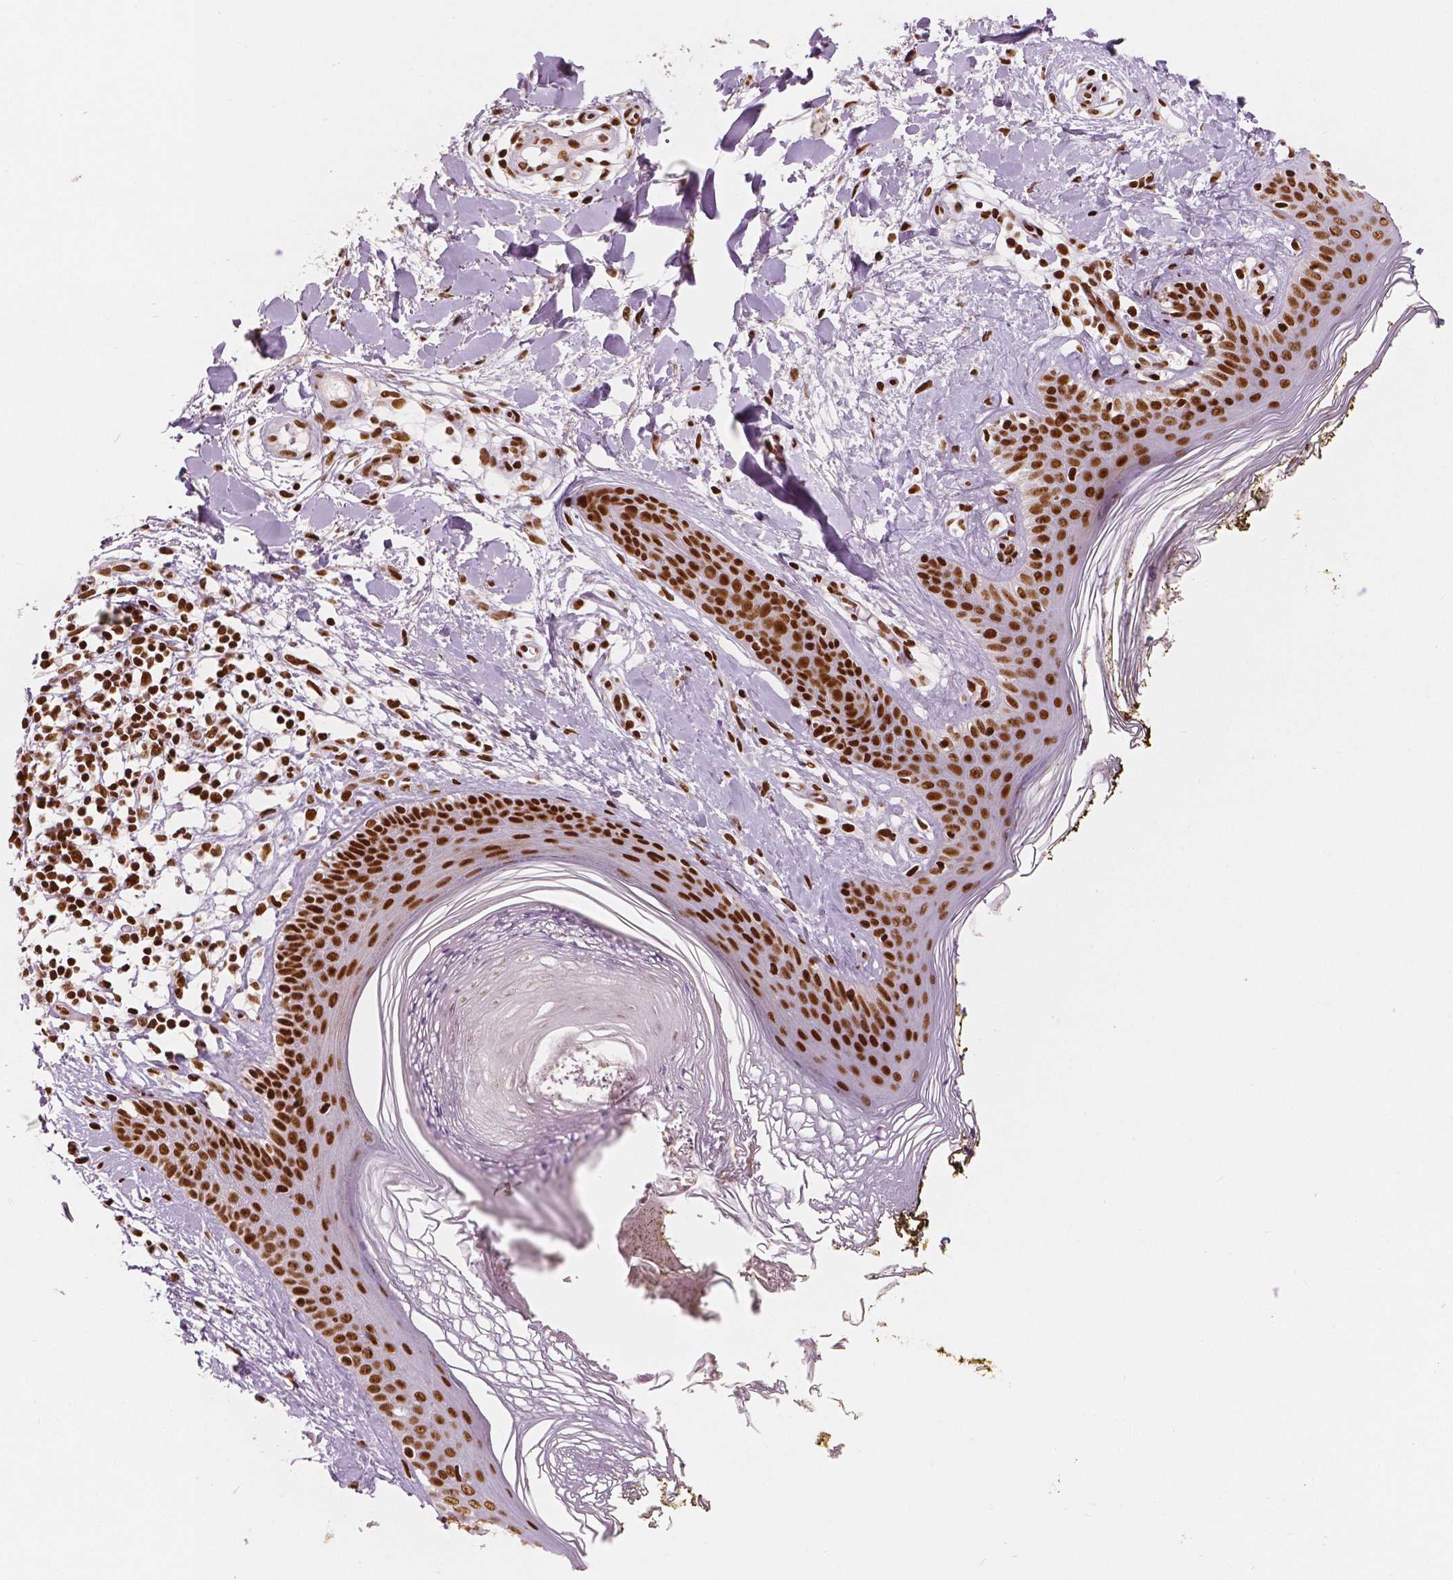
{"staining": {"intensity": "strong", "quantity": ">75%", "location": "nuclear"}, "tissue": "skin", "cell_type": "Fibroblasts", "image_type": "normal", "snomed": [{"axis": "morphology", "description": "Normal tissue, NOS"}, {"axis": "topography", "description": "Skin"}], "caption": "Immunohistochemistry (DAB (3,3'-diaminobenzidine)) staining of unremarkable skin displays strong nuclear protein expression in approximately >75% of fibroblasts.", "gene": "BRD4", "patient": {"sex": "female", "age": 34}}